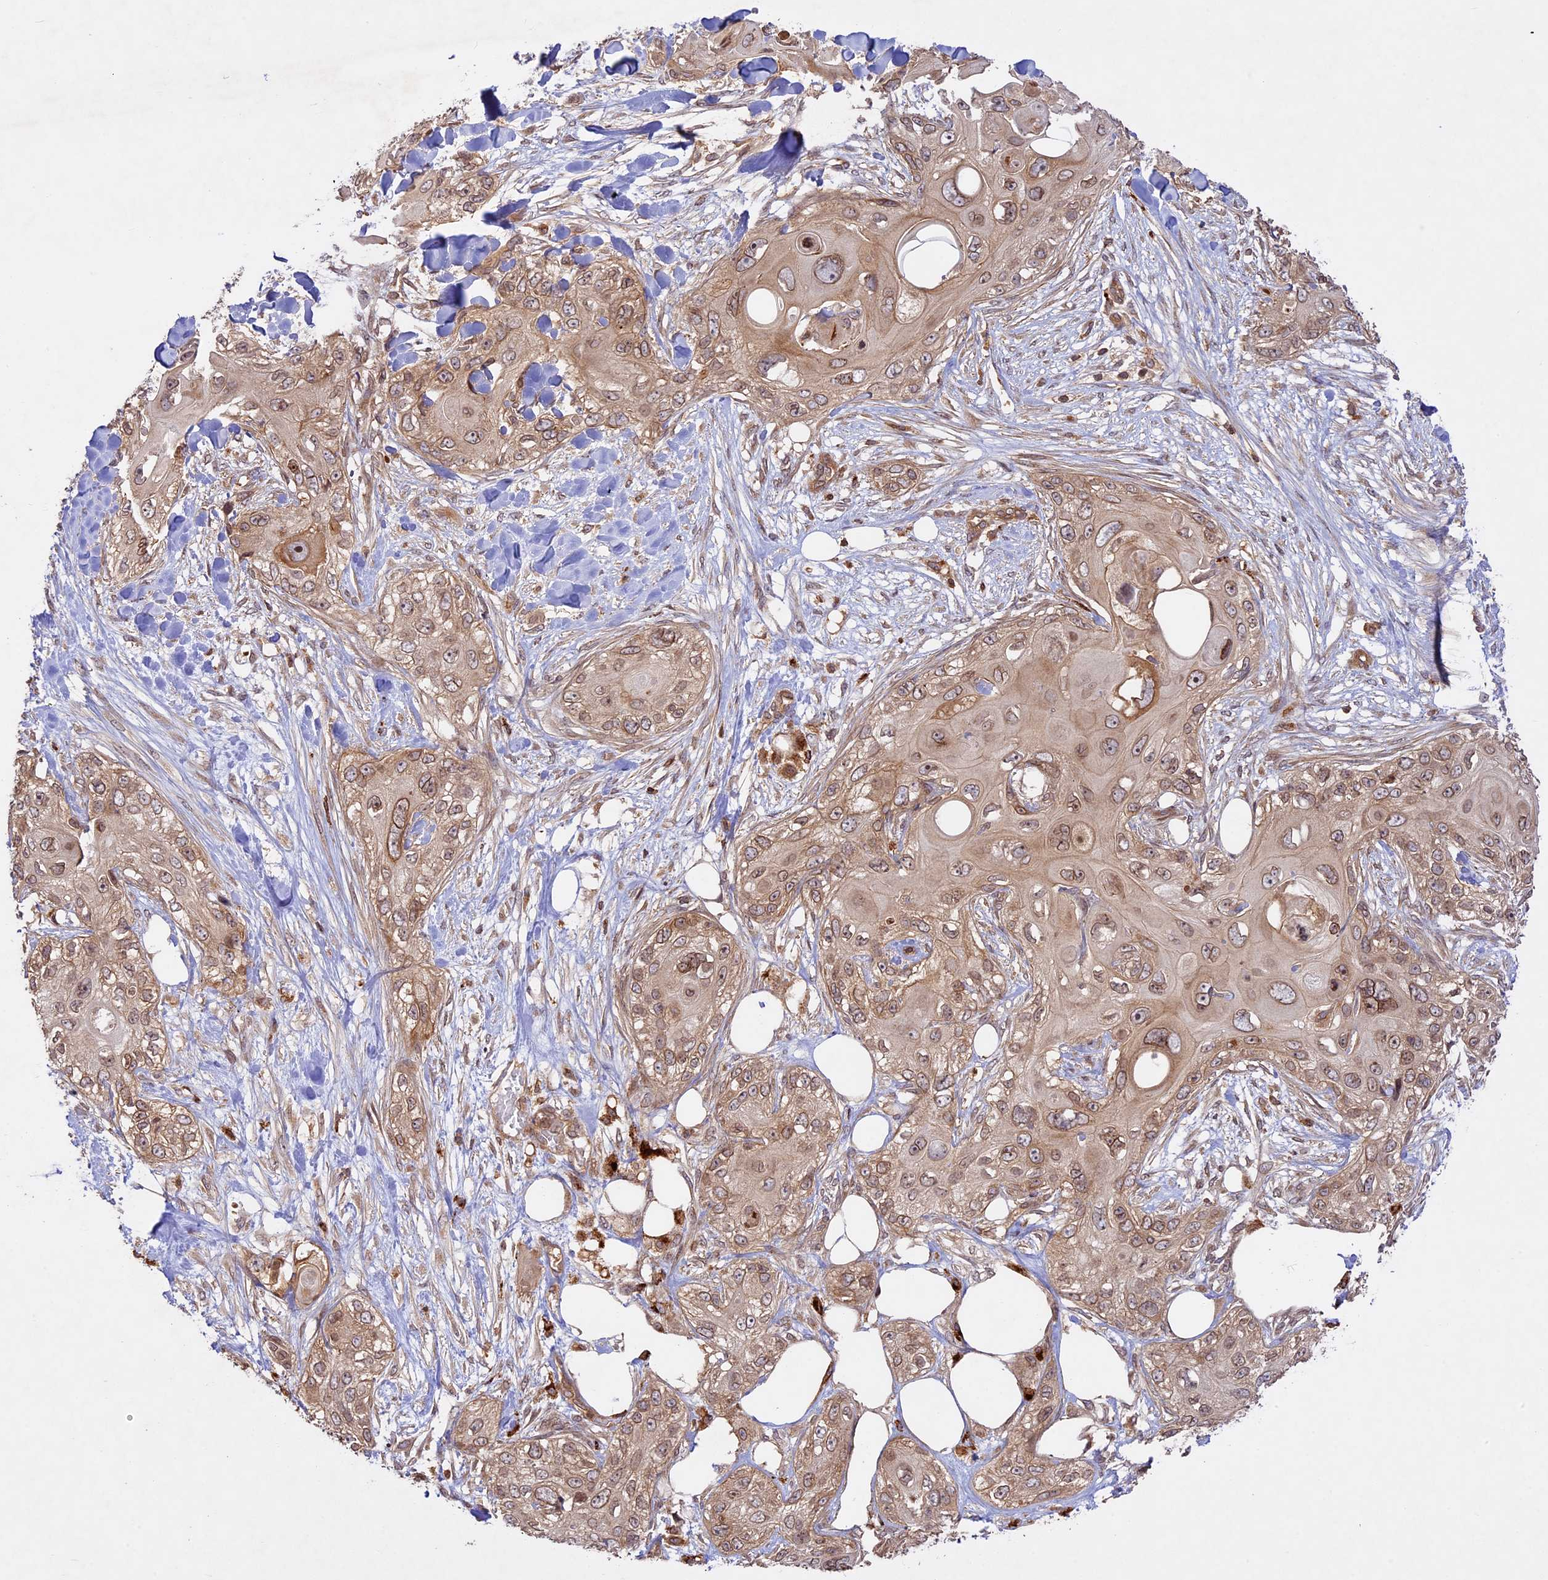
{"staining": {"intensity": "moderate", "quantity": ">75%", "location": "cytoplasmic/membranous,nuclear"}, "tissue": "skin cancer", "cell_type": "Tumor cells", "image_type": "cancer", "snomed": [{"axis": "morphology", "description": "Normal tissue, NOS"}, {"axis": "morphology", "description": "Squamous cell carcinoma, NOS"}, {"axis": "topography", "description": "Skin"}], "caption": "Squamous cell carcinoma (skin) stained with a brown dye exhibits moderate cytoplasmic/membranous and nuclear positive expression in approximately >75% of tumor cells.", "gene": "DGKH", "patient": {"sex": "male", "age": 72}}